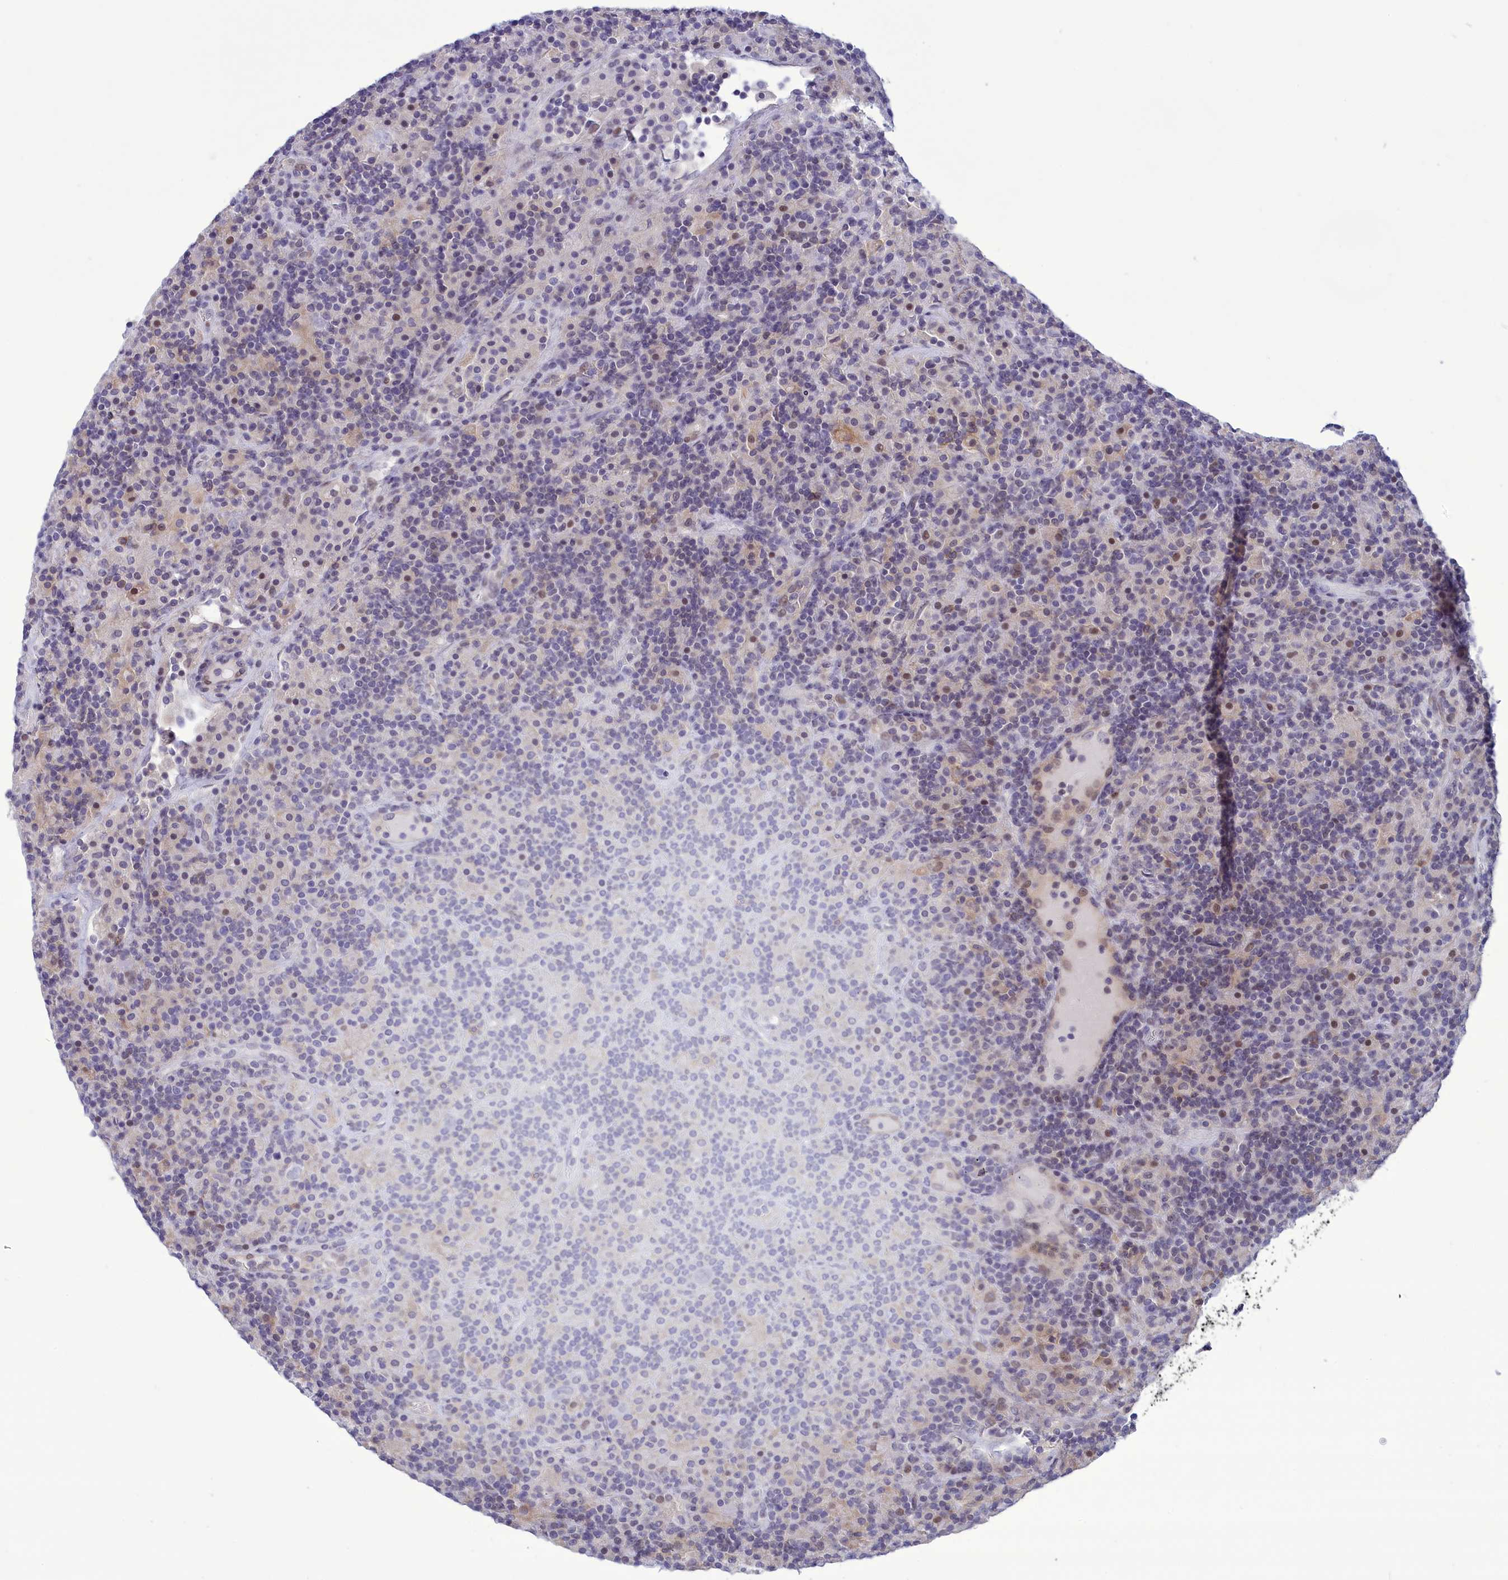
{"staining": {"intensity": "negative", "quantity": "none", "location": "none"}, "tissue": "lymphoma", "cell_type": "Tumor cells", "image_type": "cancer", "snomed": [{"axis": "morphology", "description": "Hodgkin's disease, NOS"}, {"axis": "topography", "description": "Lymph node"}], "caption": "Immunohistochemical staining of lymphoma reveals no significant expression in tumor cells.", "gene": "CORO2A", "patient": {"sex": "male", "age": 70}}